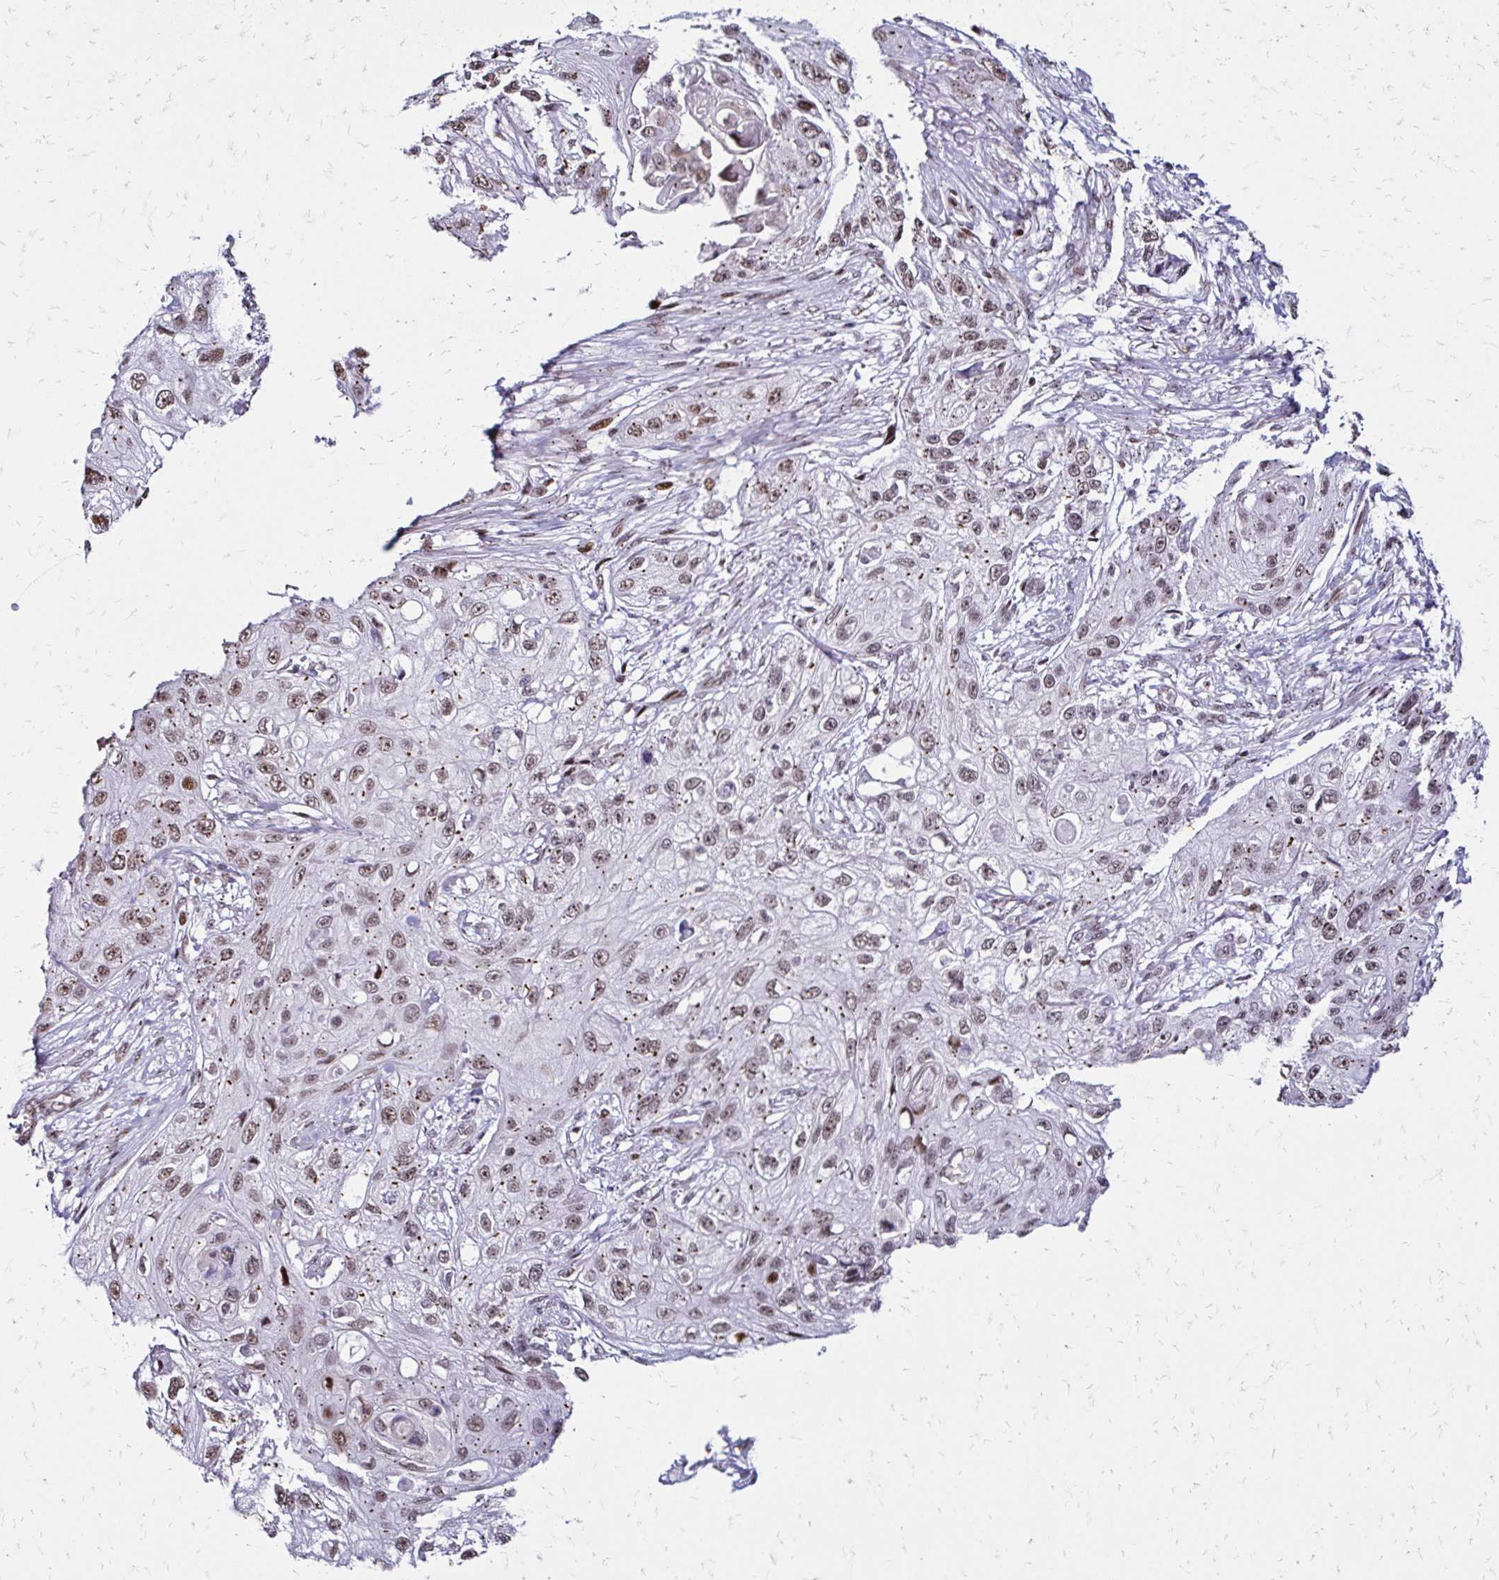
{"staining": {"intensity": "moderate", "quantity": "25%-75%", "location": "cytoplasmic/membranous,nuclear"}, "tissue": "skin cancer", "cell_type": "Tumor cells", "image_type": "cancer", "snomed": [{"axis": "morphology", "description": "Squamous cell carcinoma, NOS"}, {"axis": "topography", "description": "Skin"}, {"axis": "topography", "description": "Vulva"}], "caption": "Skin cancer (squamous cell carcinoma) stained with DAB immunohistochemistry (IHC) demonstrates medium levels of moderate cytoplasmic/membranous and nuclear staining in approximately 25%-75% of tumor cells.", "gene": "TOB1", "patient": {"sex": "female", "age": 86}}